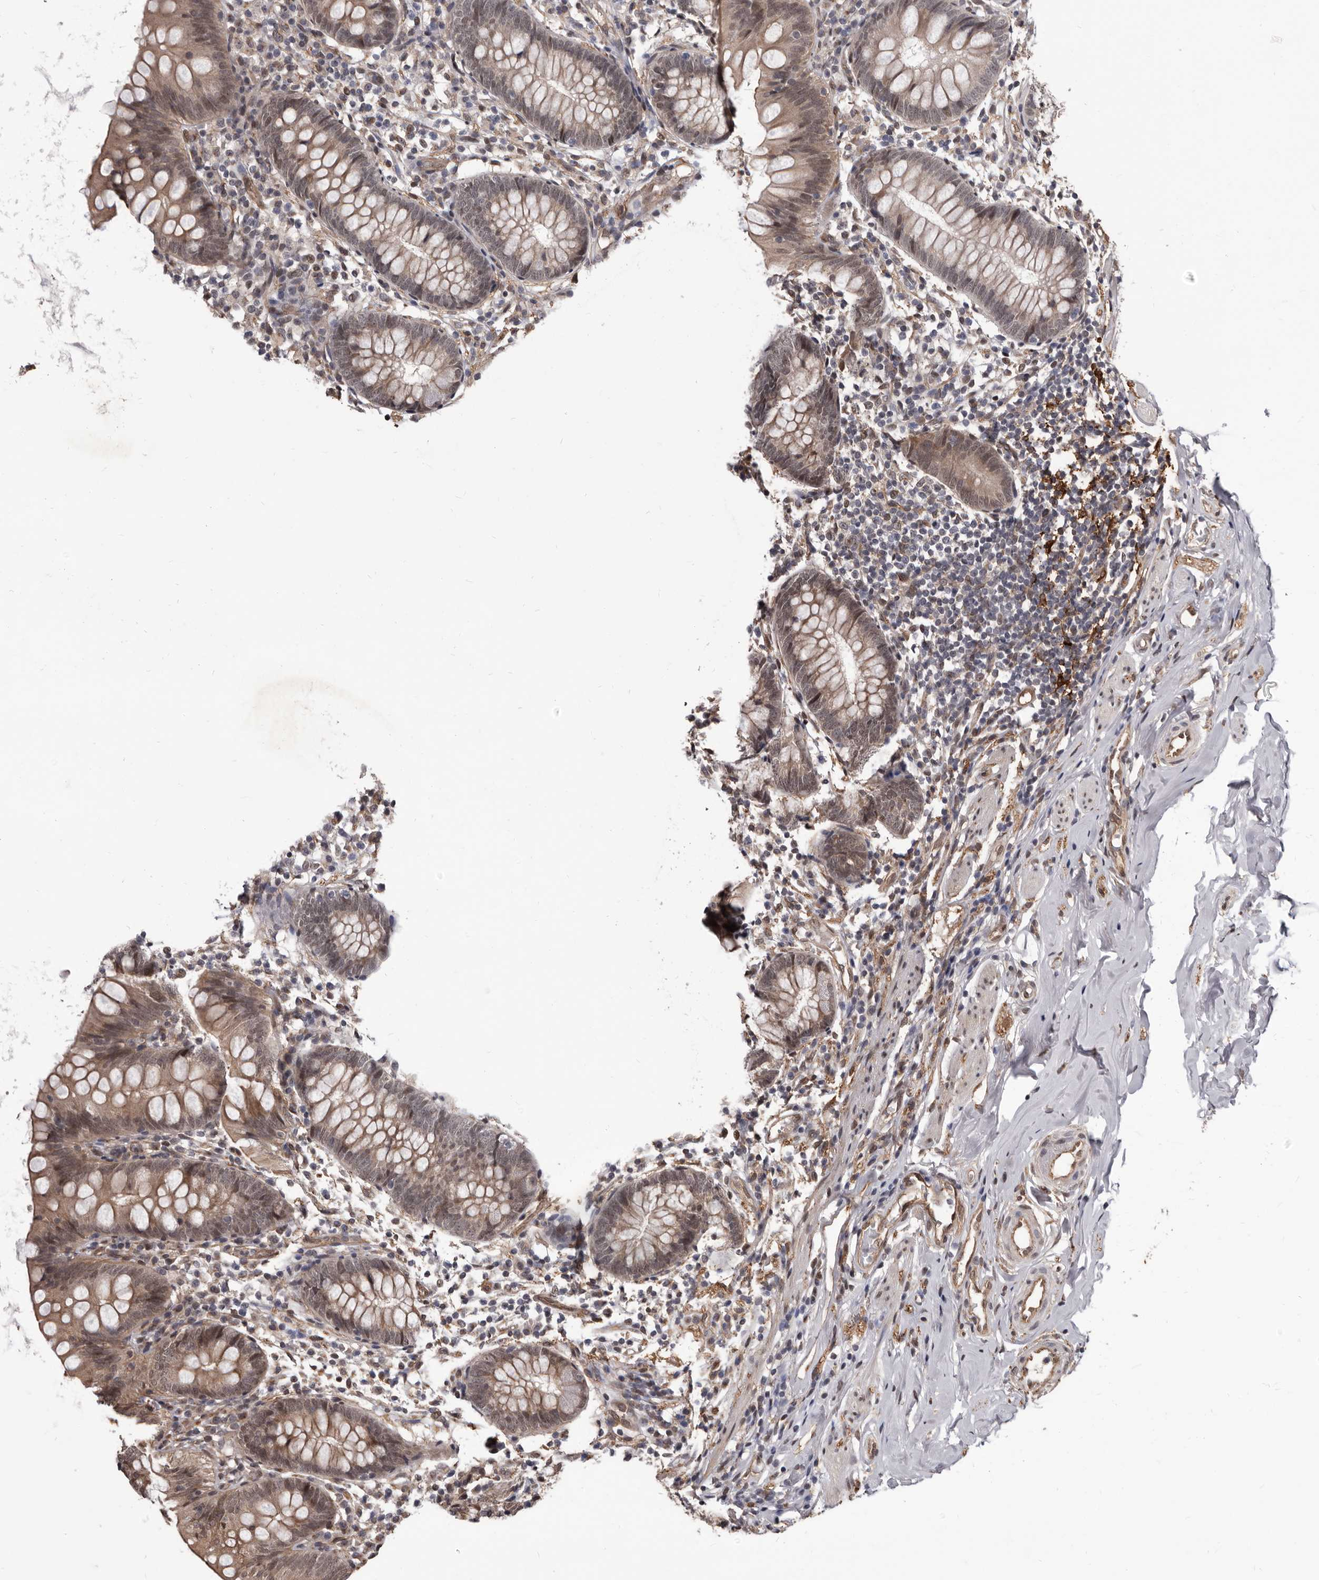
{"staining": {"intensity": "moderate", "quantity": ">75%", "location": "cytoplasmic/membranous,nuclear"}, "tissue": "appendix", "cell_type": "Glandular cells", "image_type": "normal", "snomed": [{"axis": "morphology", "description": "Normal tissue, NOS"}, {"axis": "topography", "description": "Appendix"}], "caption": "A high-resolution histopathology image shows IHC staining of unremarkable appendix, which reveals moderate cytoplasmic/membranous,nuclear positivity in approximately >75% of glandular cells. (Brightfield microscopy of DAB IHC at high magnification).", "gene": "ADAMTS20", "patient": {"sex": "female", "age": 62}}